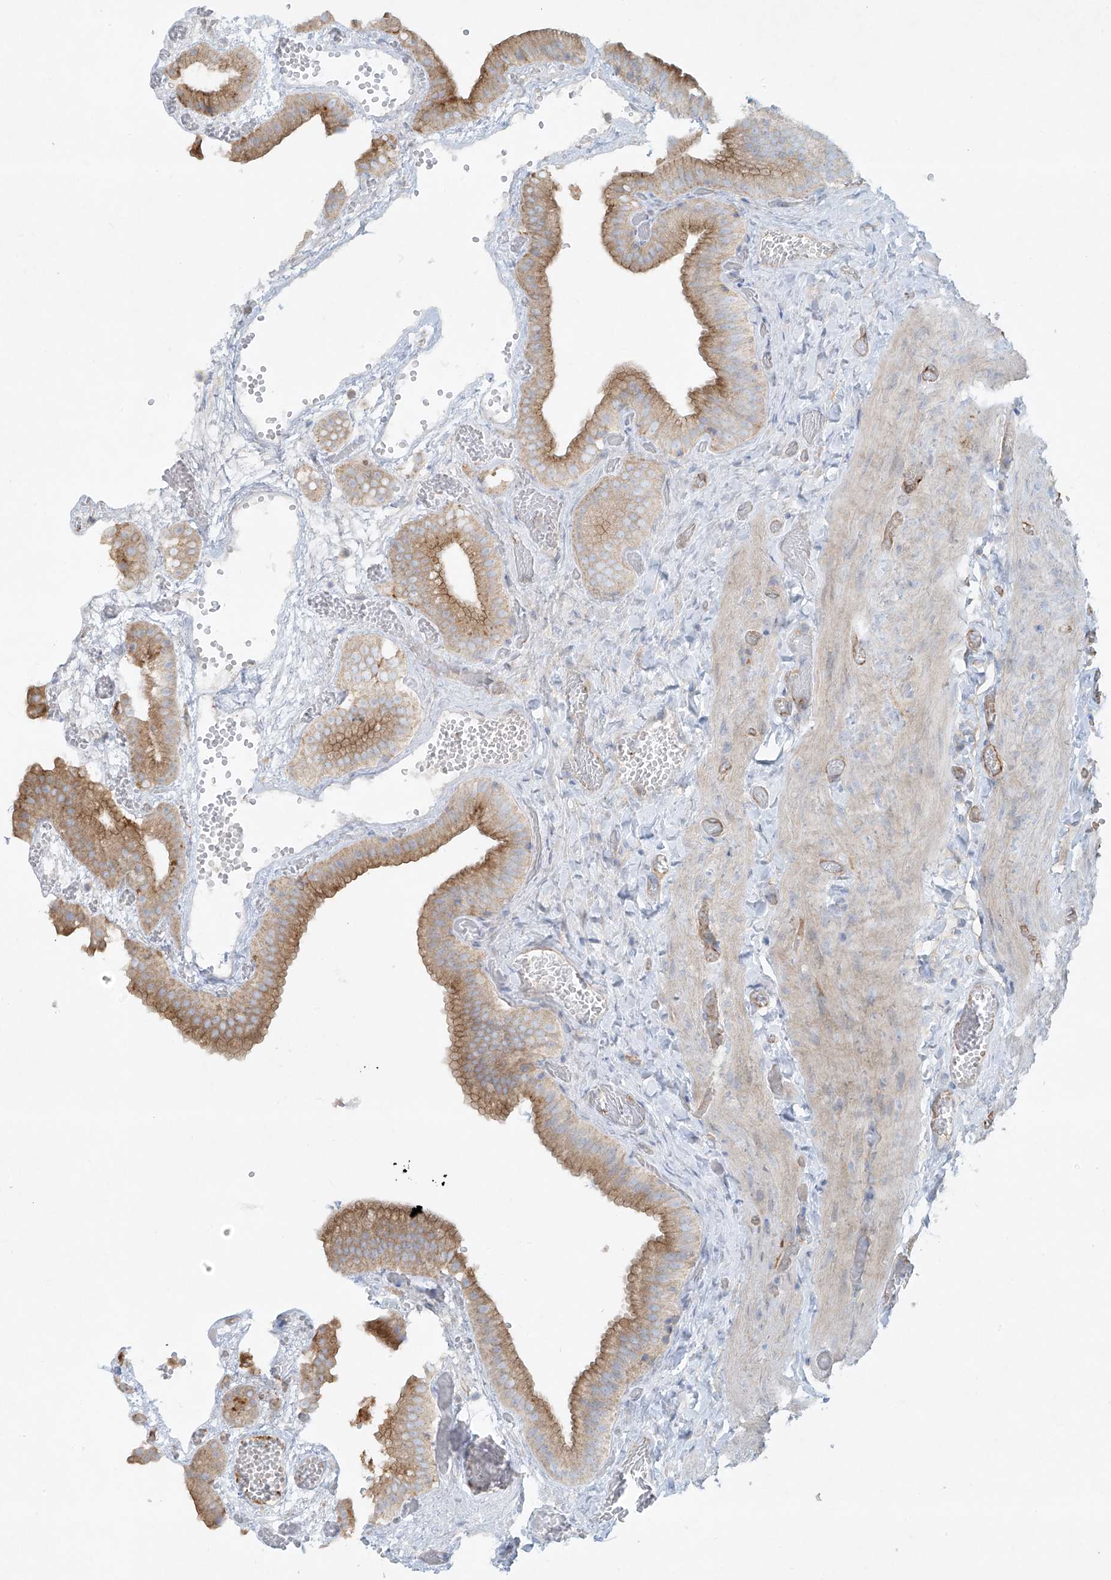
{"staining": {"intensity": "moderate", "quantity": ">75%", "location": "cytoplasmic/membranous"}, "tissue": "gallbladder", "cell_type": "Glandular cells", "image_type": "normal", "snomed": [{"axis": "morphology", "description": "Normal tissue, NOS"}, {"axis": "topography", "description": "Gallbladder"}], "caption": "Protein staining of normal gallbladder shows moderate cytoplasmic/membranous expression in about >75% of glandular cells. The protein of interest is stained brown, and the nuclei are stained in blue (DAB IHC with brightfield microscopy, high magnification).", "gene": "VAMP5", "patient": {"sex": "female", "age": 64}}